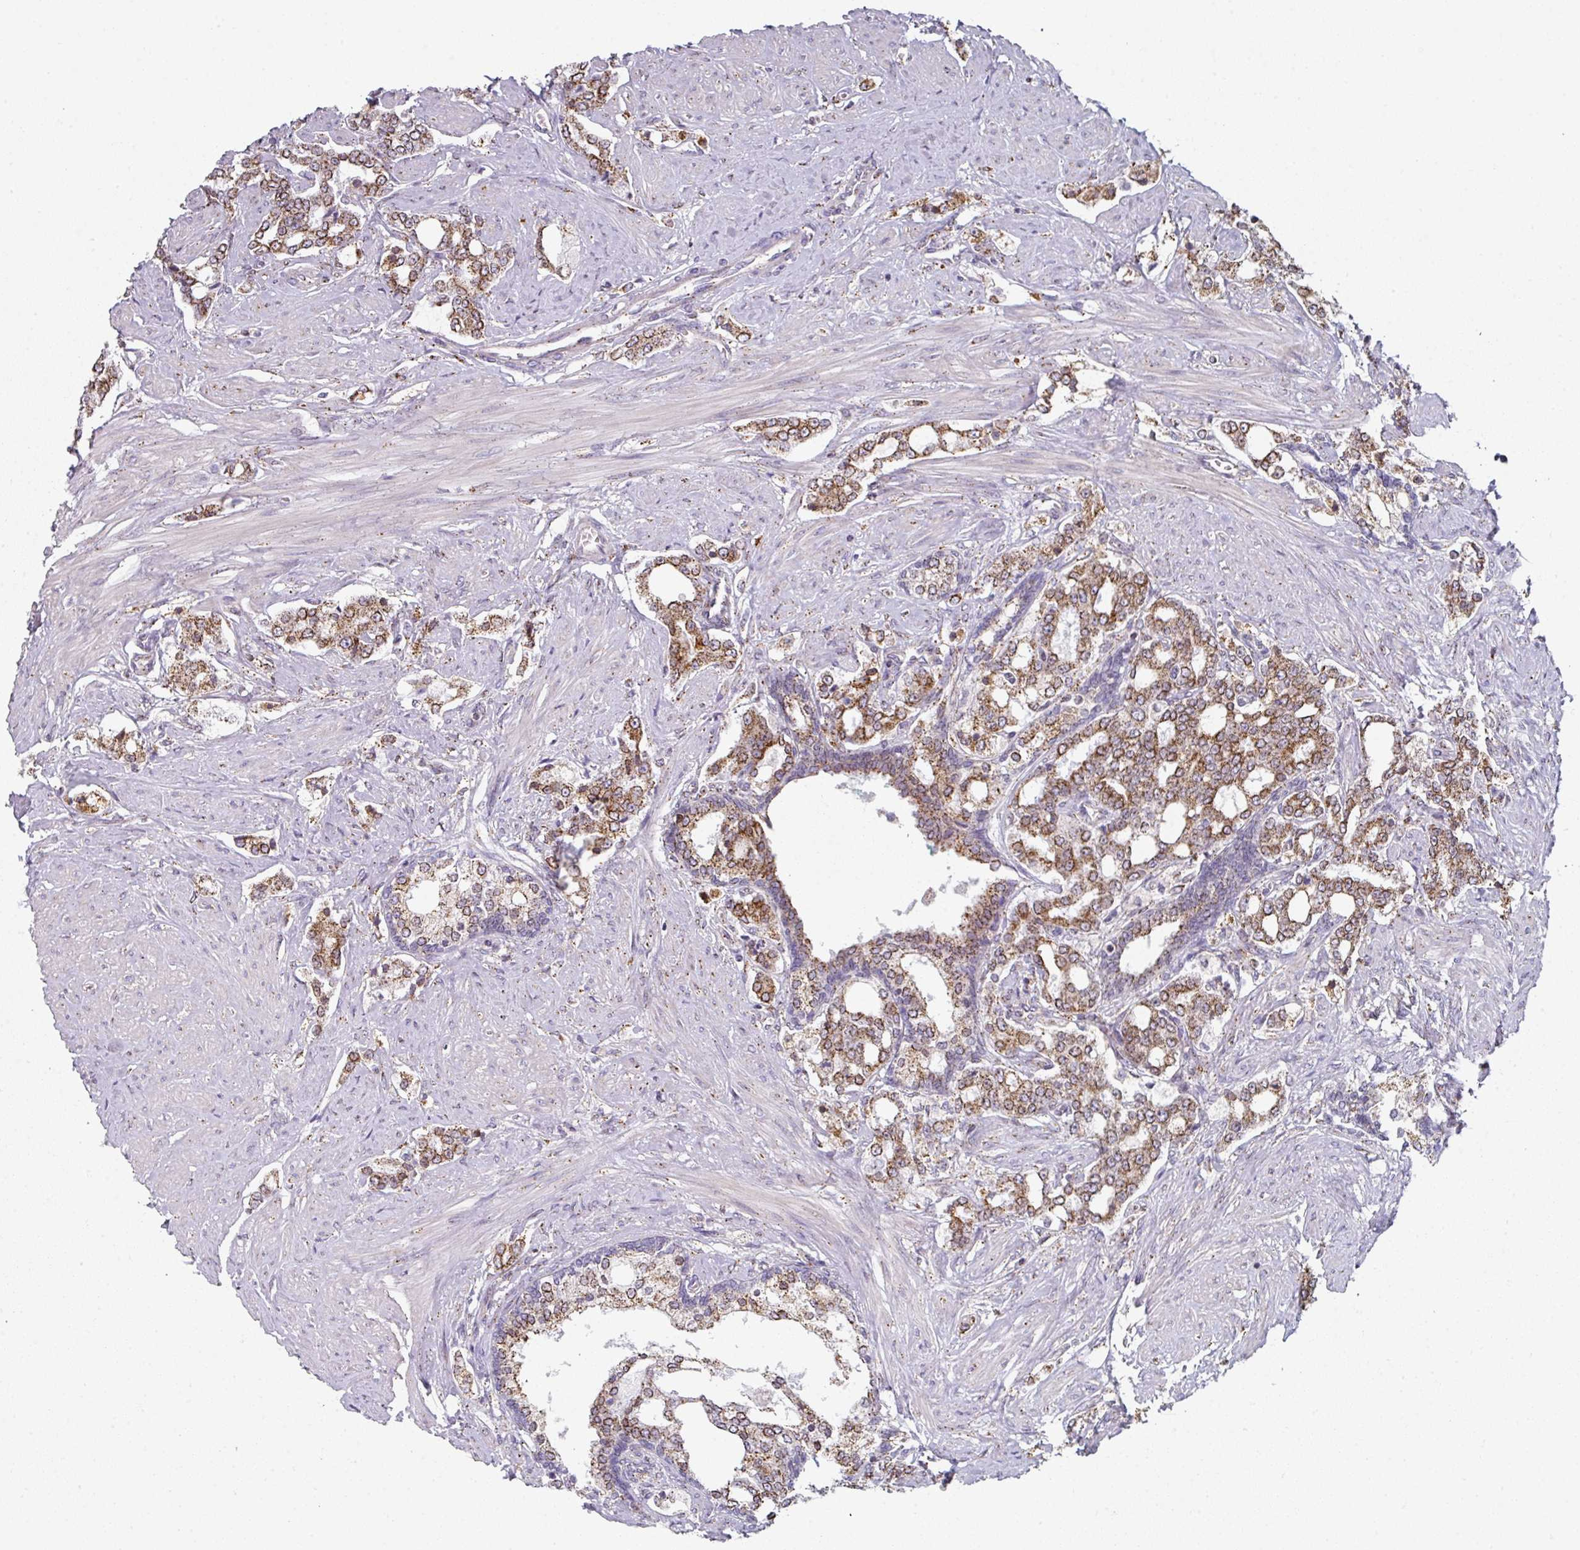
{"staining": {"intensity": "strong", "quantity": ">75%", "location": "cytoplasmic/membranous"}, "tissue": "prostate cancer", "cell_type": "Tumor cells", "image_type": "cancer", "snomed": [{"axis": "morphology", "description": "Adenocarcinoma, High grade"}, {"axis": "topography", "description": "Prostate"}], "caption": "Immunohistochemistry (DAB) staining of prostate adenocarcinoma (high-grade) demonstrates strong cytoplasmic/membranous protein expression in about >75% of tumor cells. (Brightfield microscopy of DAB IHC at high magnification).", "gene": "CCDC85B", "patient": {"sex": "male", "age": 64}}